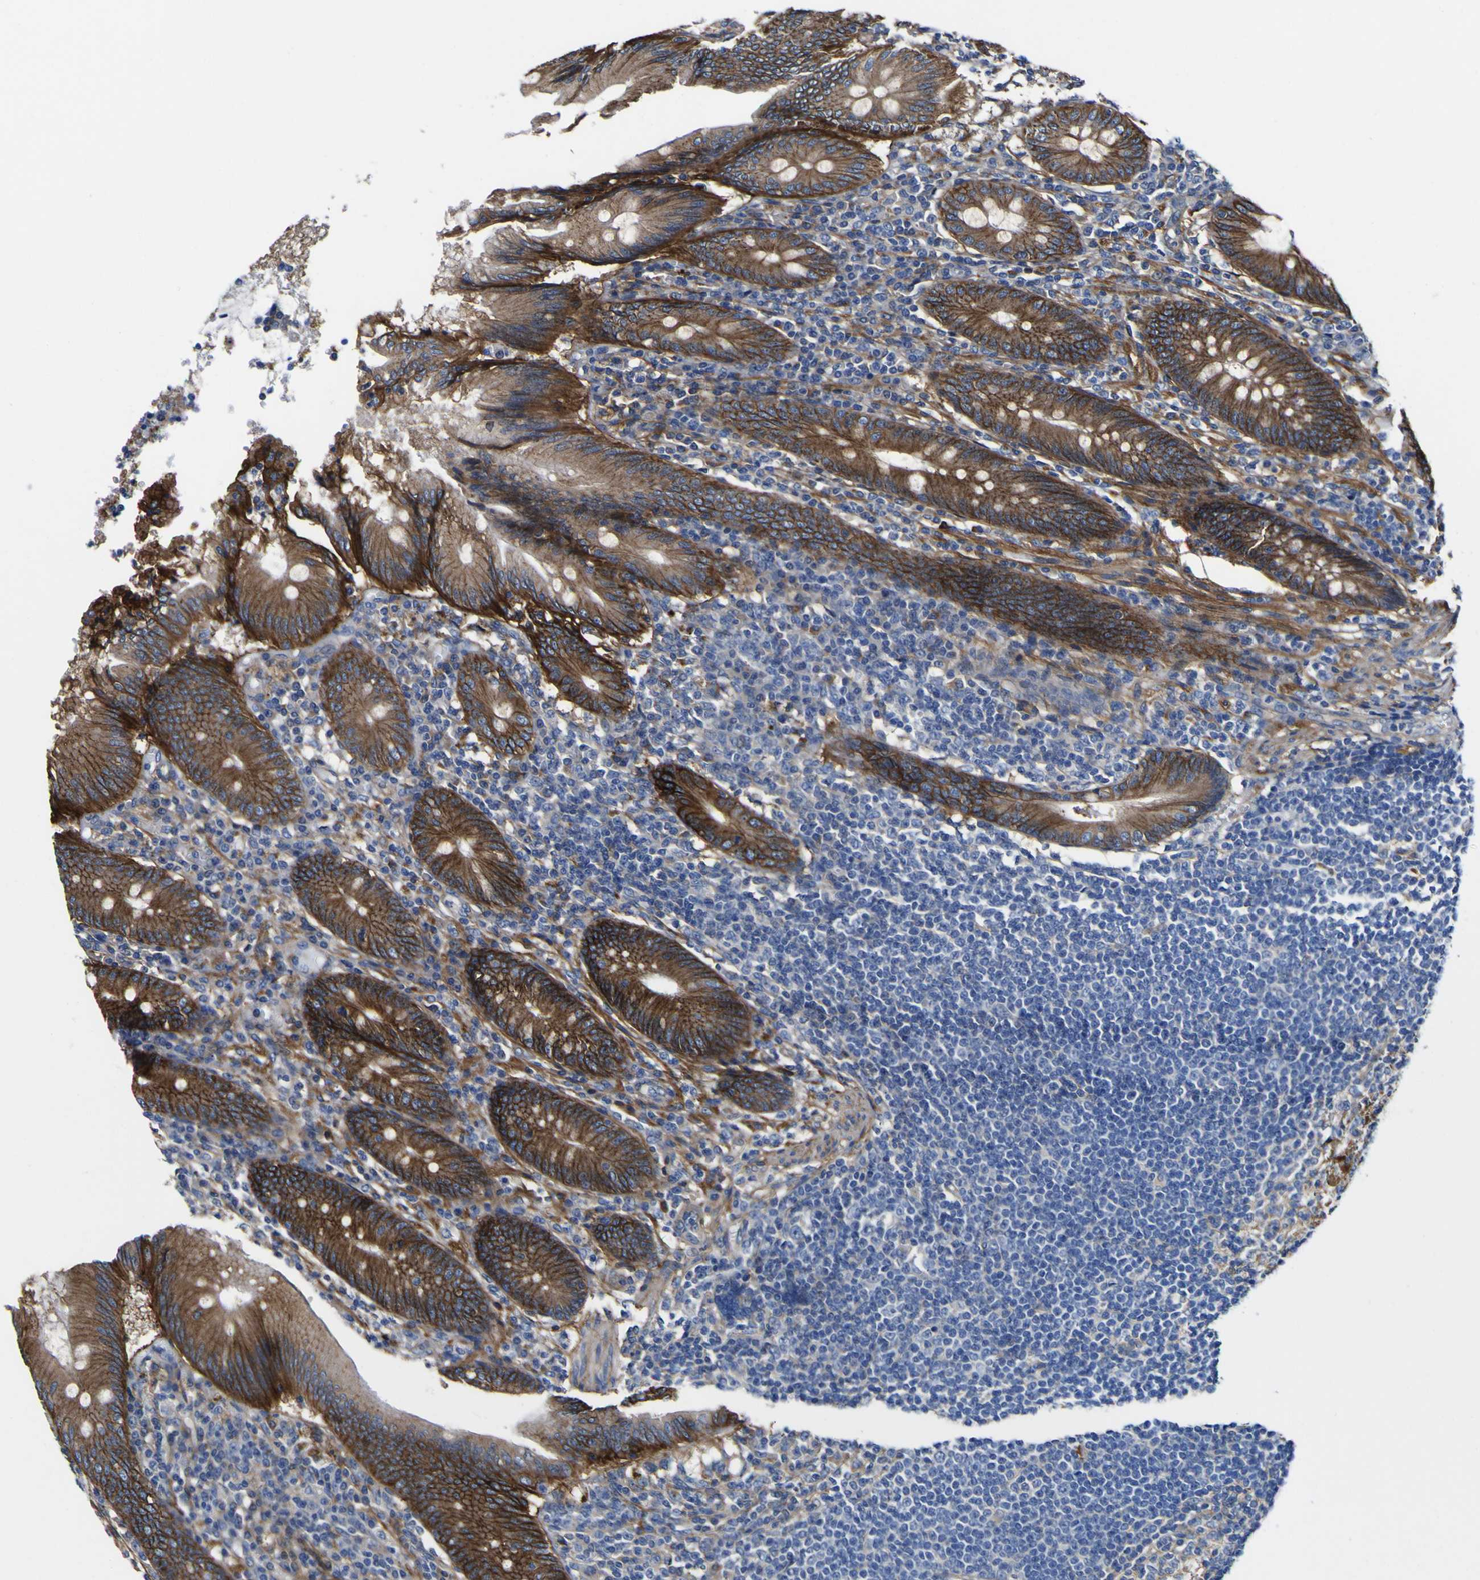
{"staining": {"intensity": "strong", "quantity": ">75%", "location": "cytoplasmic/membranous"}, "tissue": "appendix", "cell_type": "Glandular cells", "image_type": "normal", "snomed": [{"axis": "morphology", "description": "Normal tissue, NOS"}, {"axis": "morphology", "description": "Inflammation, NOS"}, {"axis": "topography", "description": "Appendix"}], "caption": "Appendix was stained to show a protein in brown. There is high levels of strong cytoplasmic/membranous expression in approximately >75% of glandular cells.", "gene": "CD151", "patient": {"sex": "male", "age": 46}}